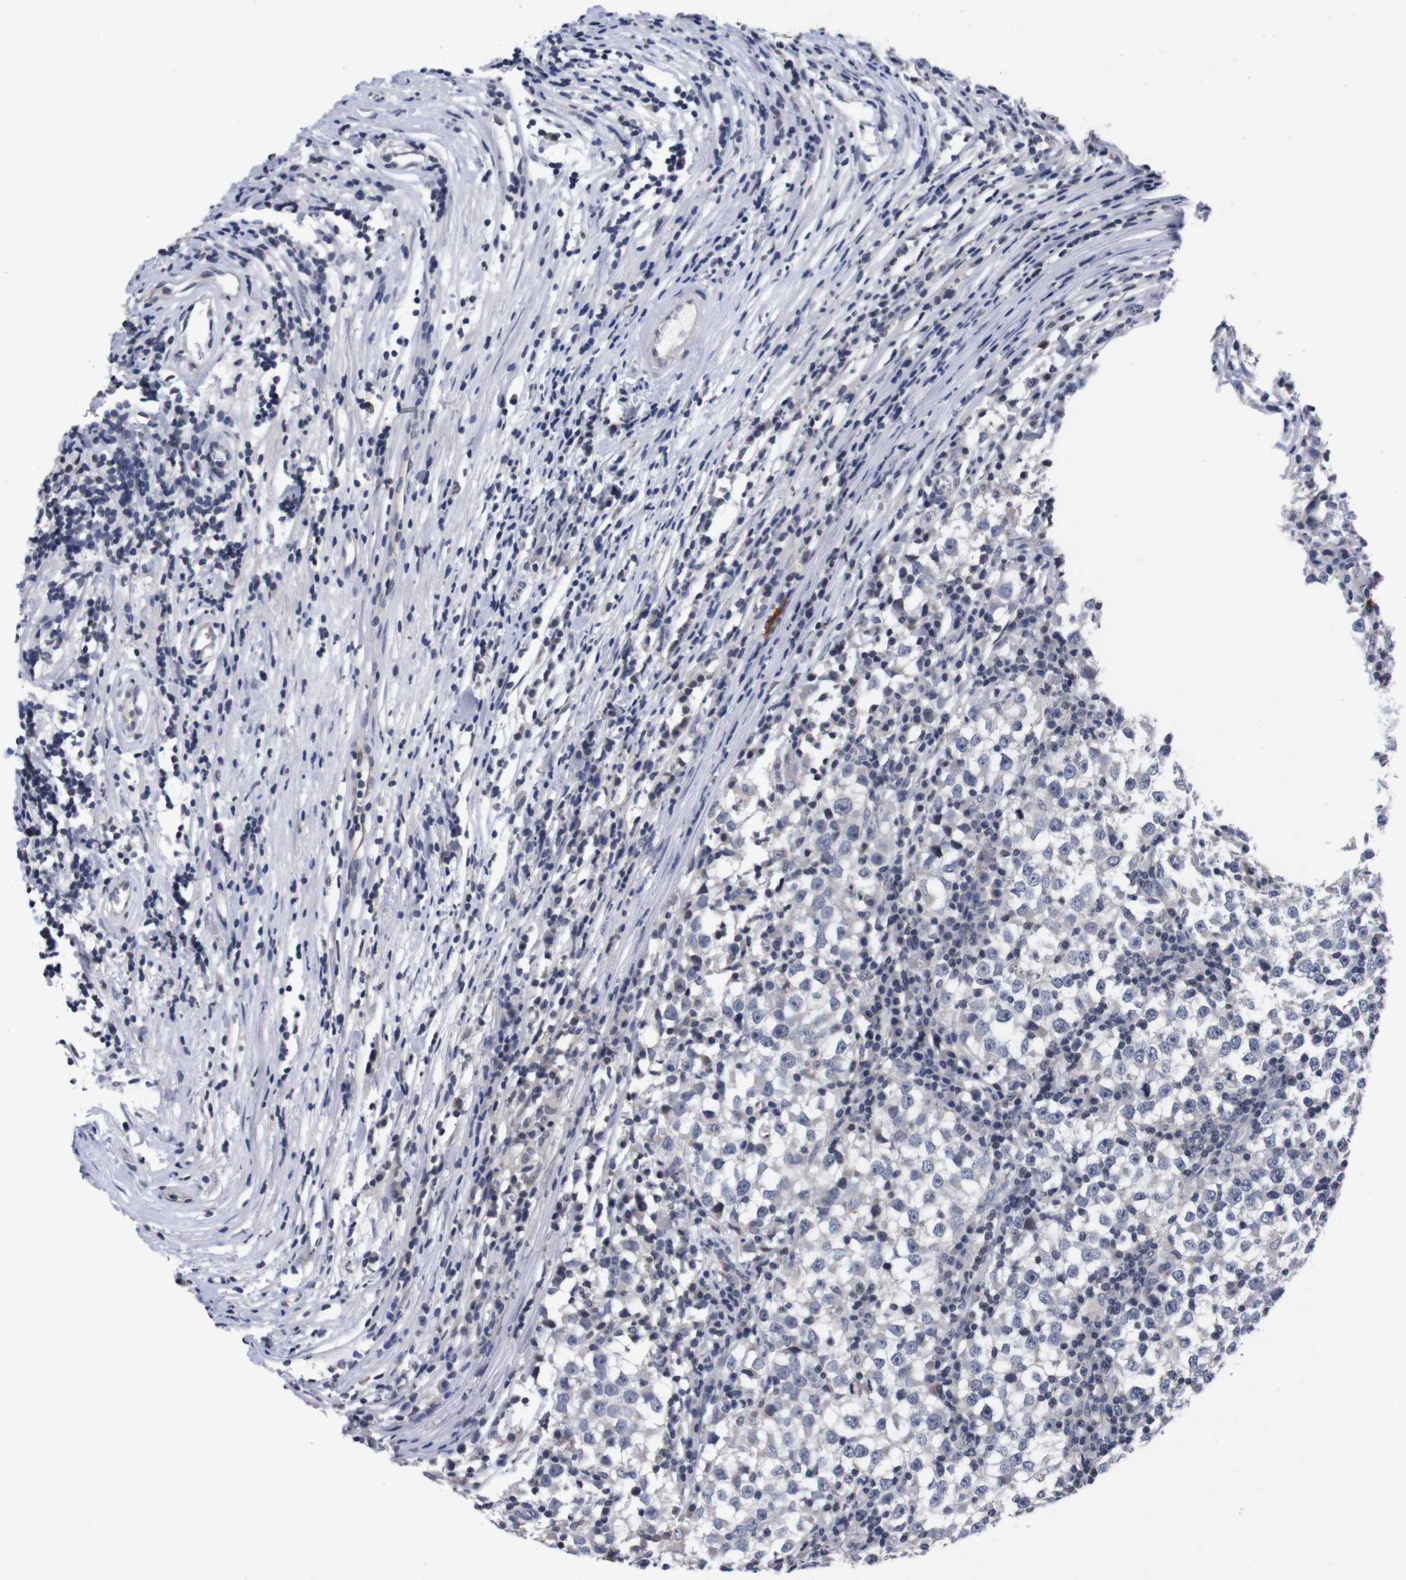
{"staining": {"intensity": "negative", "quantity": "none", "location": "none"}, "tissue": "testis cancer", "cell_type": "Tumor cells", "image_type": "cancer", "snomed": [{"axis": "morphology", "description": "Seminoma, NOS"}, {"axis": "topography", "description": "Testis"}], "caption": "This is a photomicrograph of IHC staining of seminoma (testis), which shows no positivity in tumor cells. (Stains: DAB immunohistochemistry with hematoxylin counter stain, Microscopy: brightfield microscopy at high magnification).", "gene": "TNFRSF21", "patient": {"sex": "male", "age": 65}}